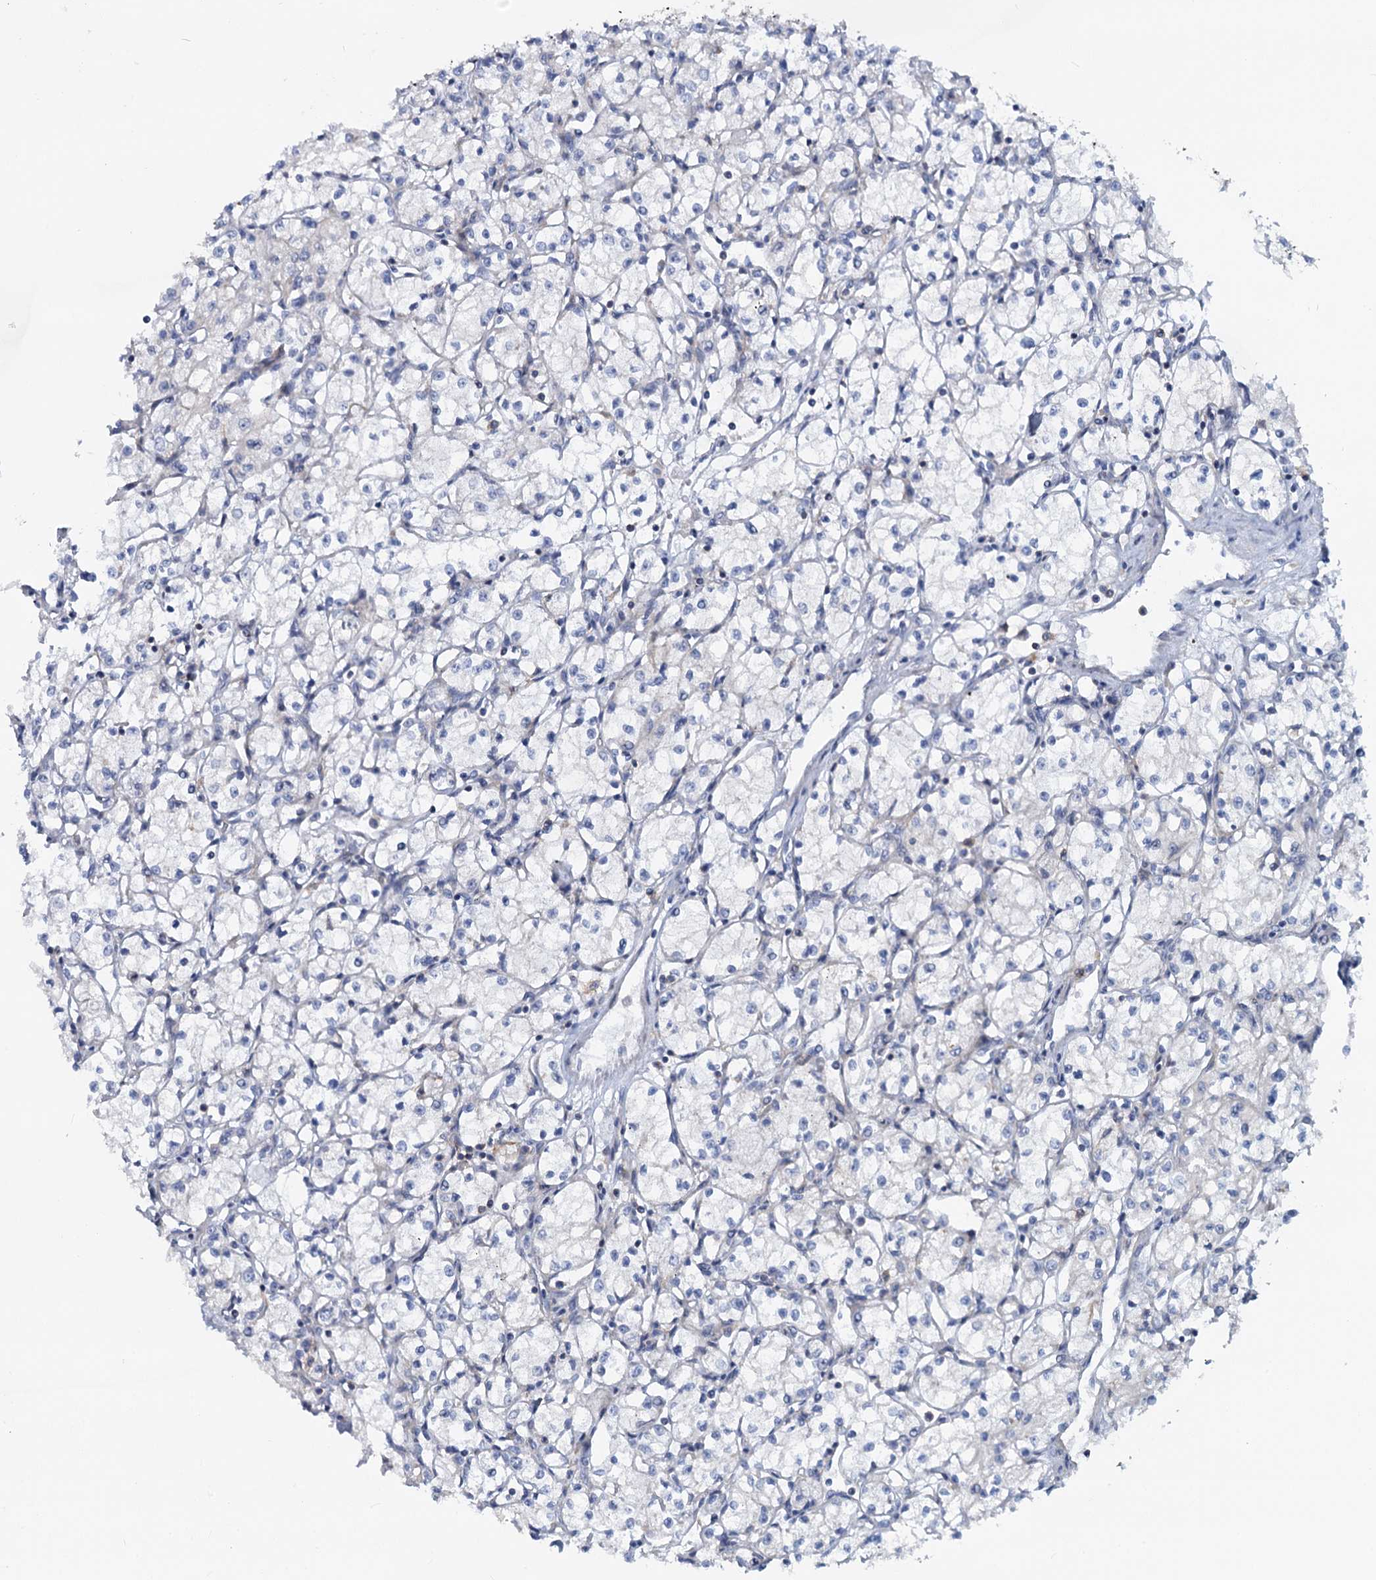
{"staining": {"intensity": "negative", "quantity": "none", "location": "none"}, "tissue": "renal cancer", "cell_type": "Tumor cells", "image_type": "cancer", "snomed": [{"axis": "morphology", "description": "Adenocarcinoma, NOS"}, {"axis": "topography", "description": "Kidney"}], "caption": "Immunohistochemistry micrograph of renal adenocarcinoma stained for a protein (brown), which displays no staining in tumor cells.", "gene": "LRCH4", "patient": {"sex": "male", "age": 59}}